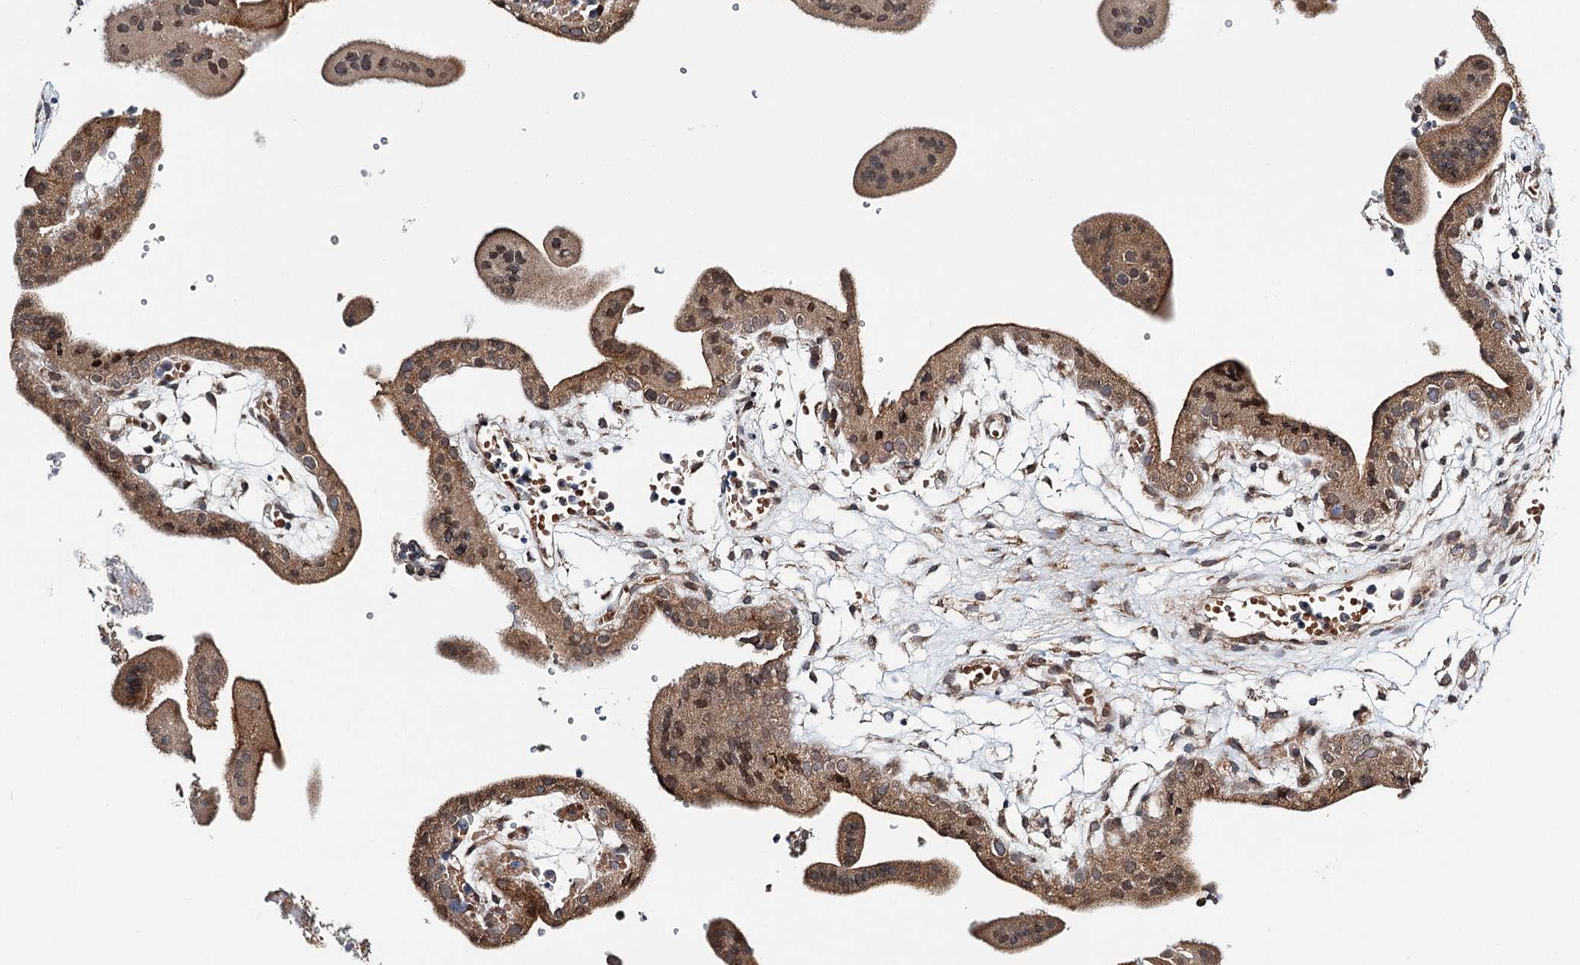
{"staining": {"intensity": "moderate", "quantity": ">75%", "location": "cytoplasmic/membranous"}, "tissue": "placenta", "cell_type": "Decidual cells", "image_type": "normal", "snomed": [{"axis": "morphology", "description": "Normal tissue, NOS"}, {"axis": "topography", "description": "Placenta"}], "caption": "Immunohistochemistry image of normal human placenta stained for a protein (brown), which reveals medium levels of moderate cytoplasmic/membranous expression in approximately >75% of decidual cells.", "gene": "CFAP46", "patient": {"sex": "female", "age": 18}}